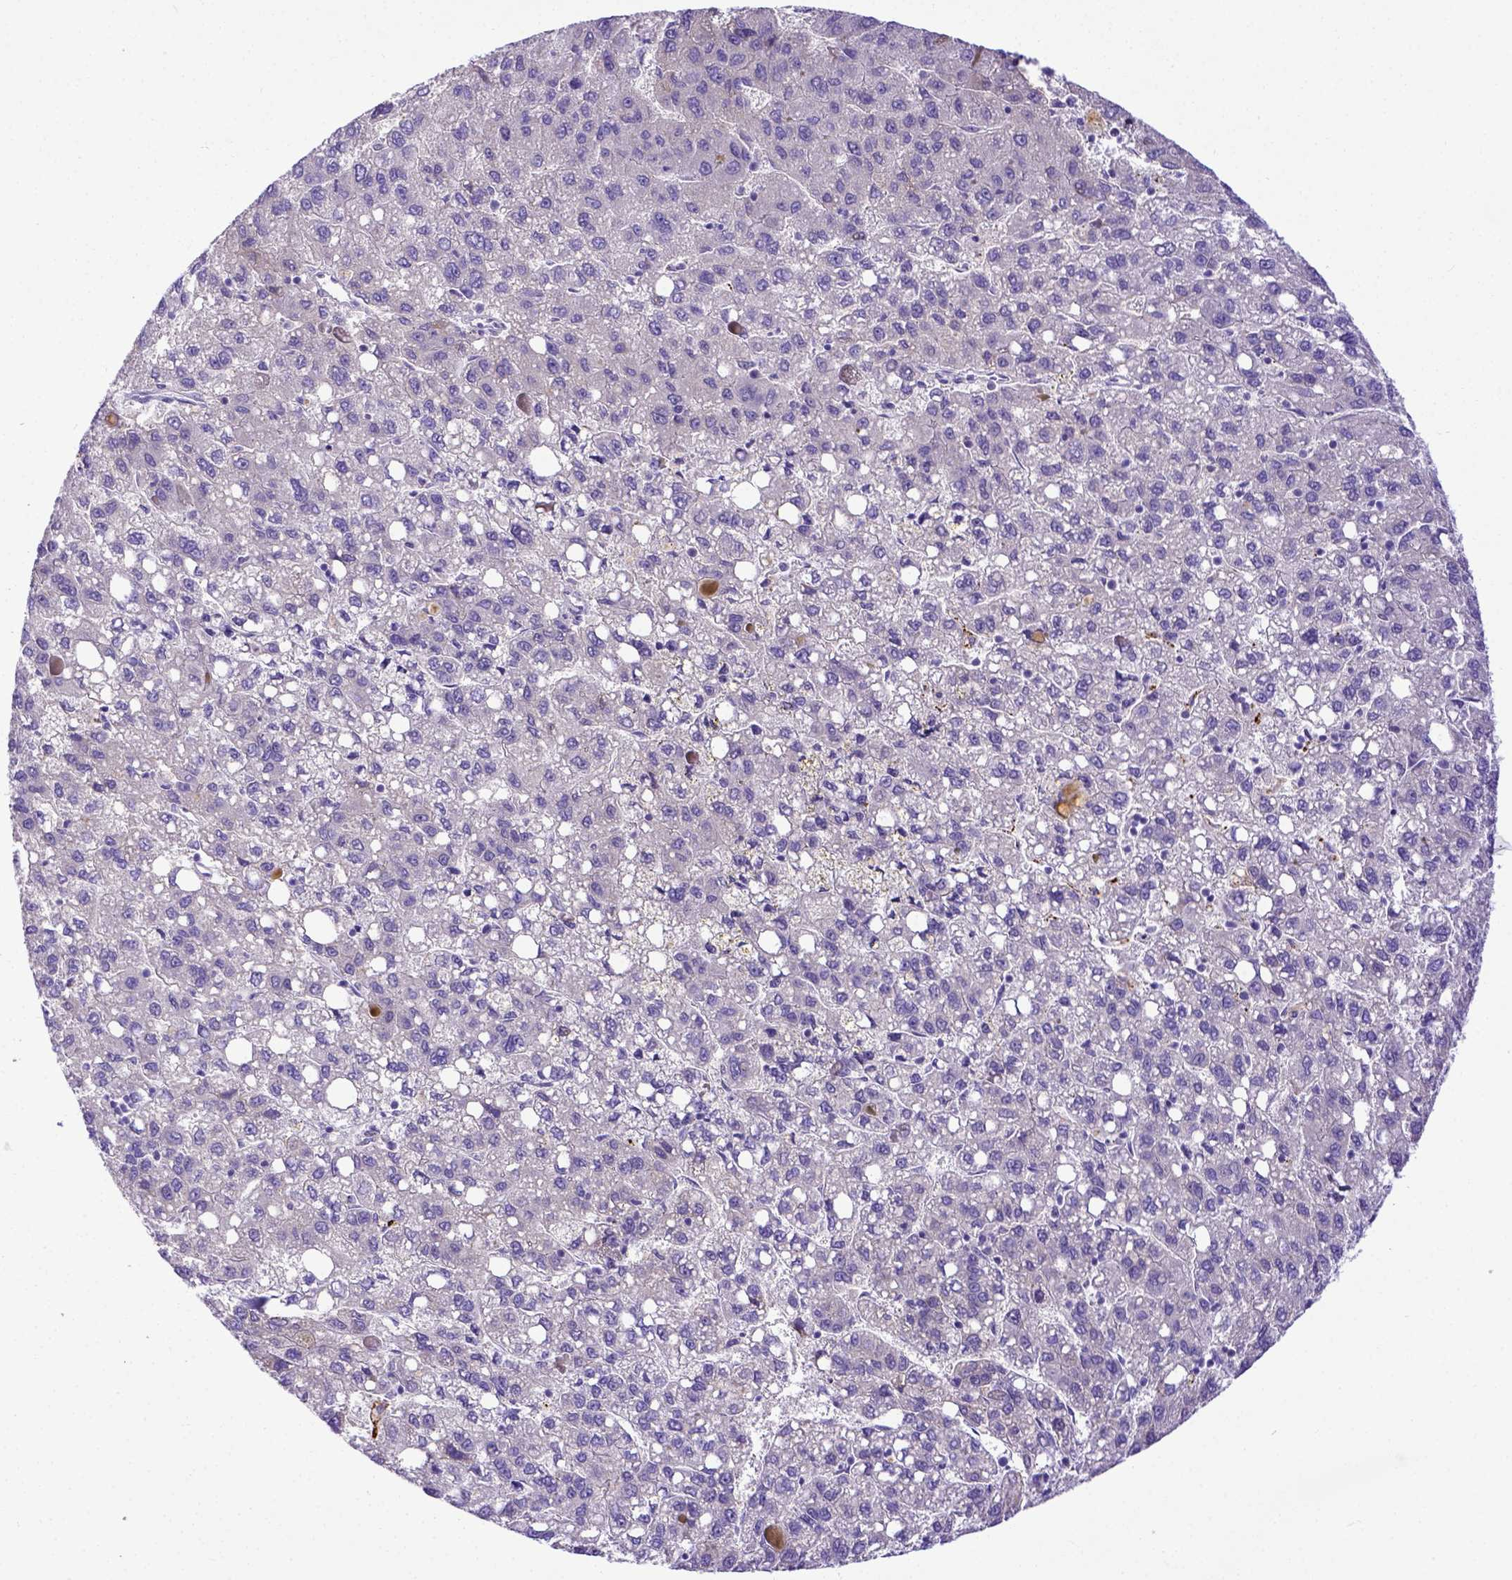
{"staining": {"intensity": "negative", "quantity": "none", "location": "none"}, "tissue": "liver cancer", "cell_type": "Tumor cells", "image_type": "cancer", "snomed": [{"axis": "morphology", "description": "Carcinoma, Hepatocellular, NOS"}, {"axis": "topography", "description": "Liver"}], "caption": "This micrograph is of liver hepatocellular carcinoma stained with immunohistochemistry to label a protein in brown with the nuclei are counter-stained blue. There is no positivity in tumor cells. Brightfield microscopy of immunohistochemistry (IHC) stained with DAB (3,3'-diaminobenzidine) (brown) and hematoxylin (blue), captured at high magnification.", "gene": "CFAP300", "patient": {"sex": "female", "age": 82}}